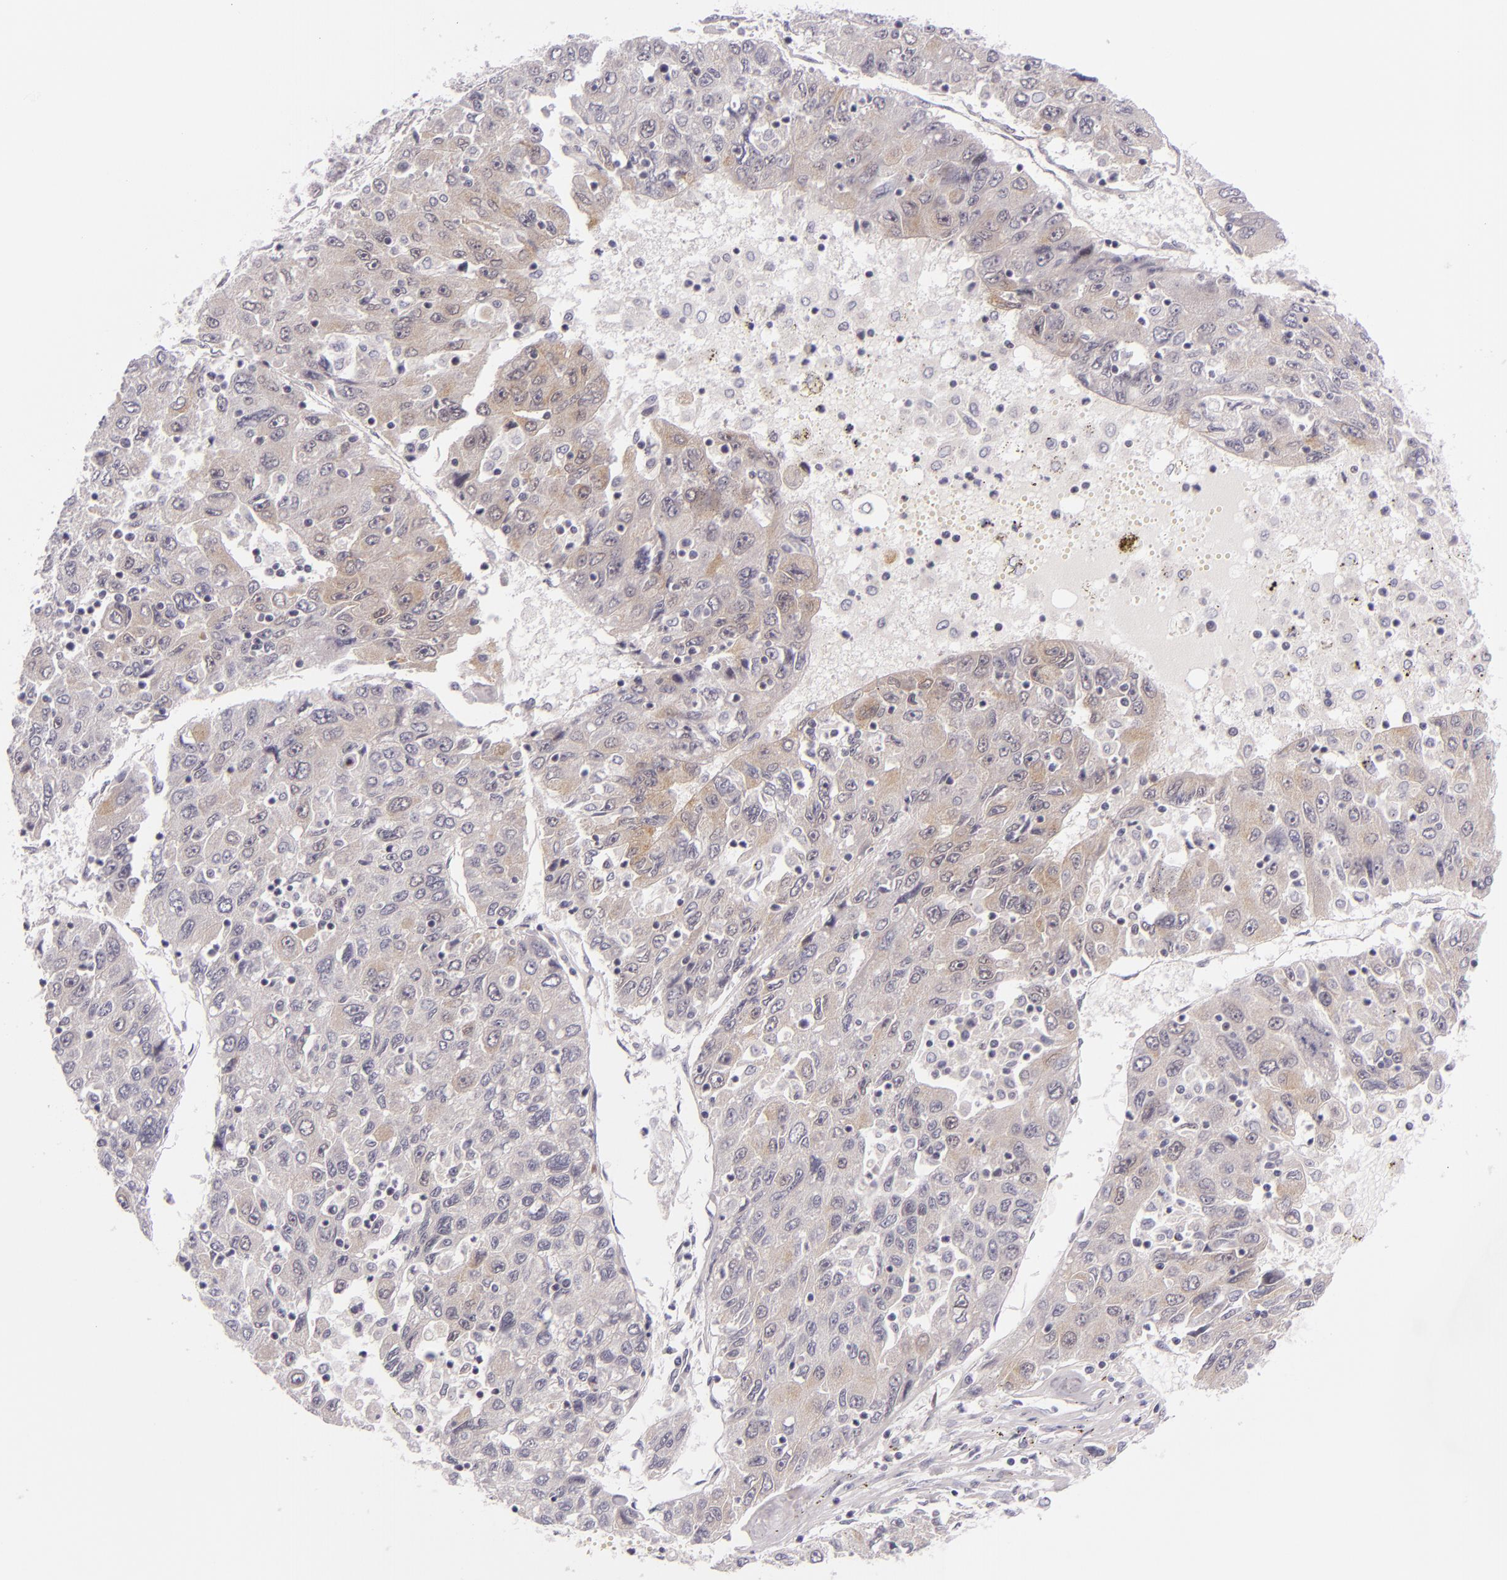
{"staining": {"intensity": "weak", "quantity": "25%-75%", "location": "cytoplasmic/membranous"}, "tissue": "liver cancer", "cell_type": "Tumor cells", "image_type": "cancer", "snomed": [{"axis": "morphology", "description": "Carcinoma, Hepatocellular, NOS"}, {"axis": "topography", "description": "Liver"}], "caption": "Immunohistochemistry of human liver cancer (hepatocellular carcinoma) displays low levels of weak cytoplasmic/membranous expression in approximately 25%-75% of tumor cells. (Brightfield microscopy of DAB IHC at high magnification).", "gene": "BCL3", "patient": {"sex": "male", "age": 49}}